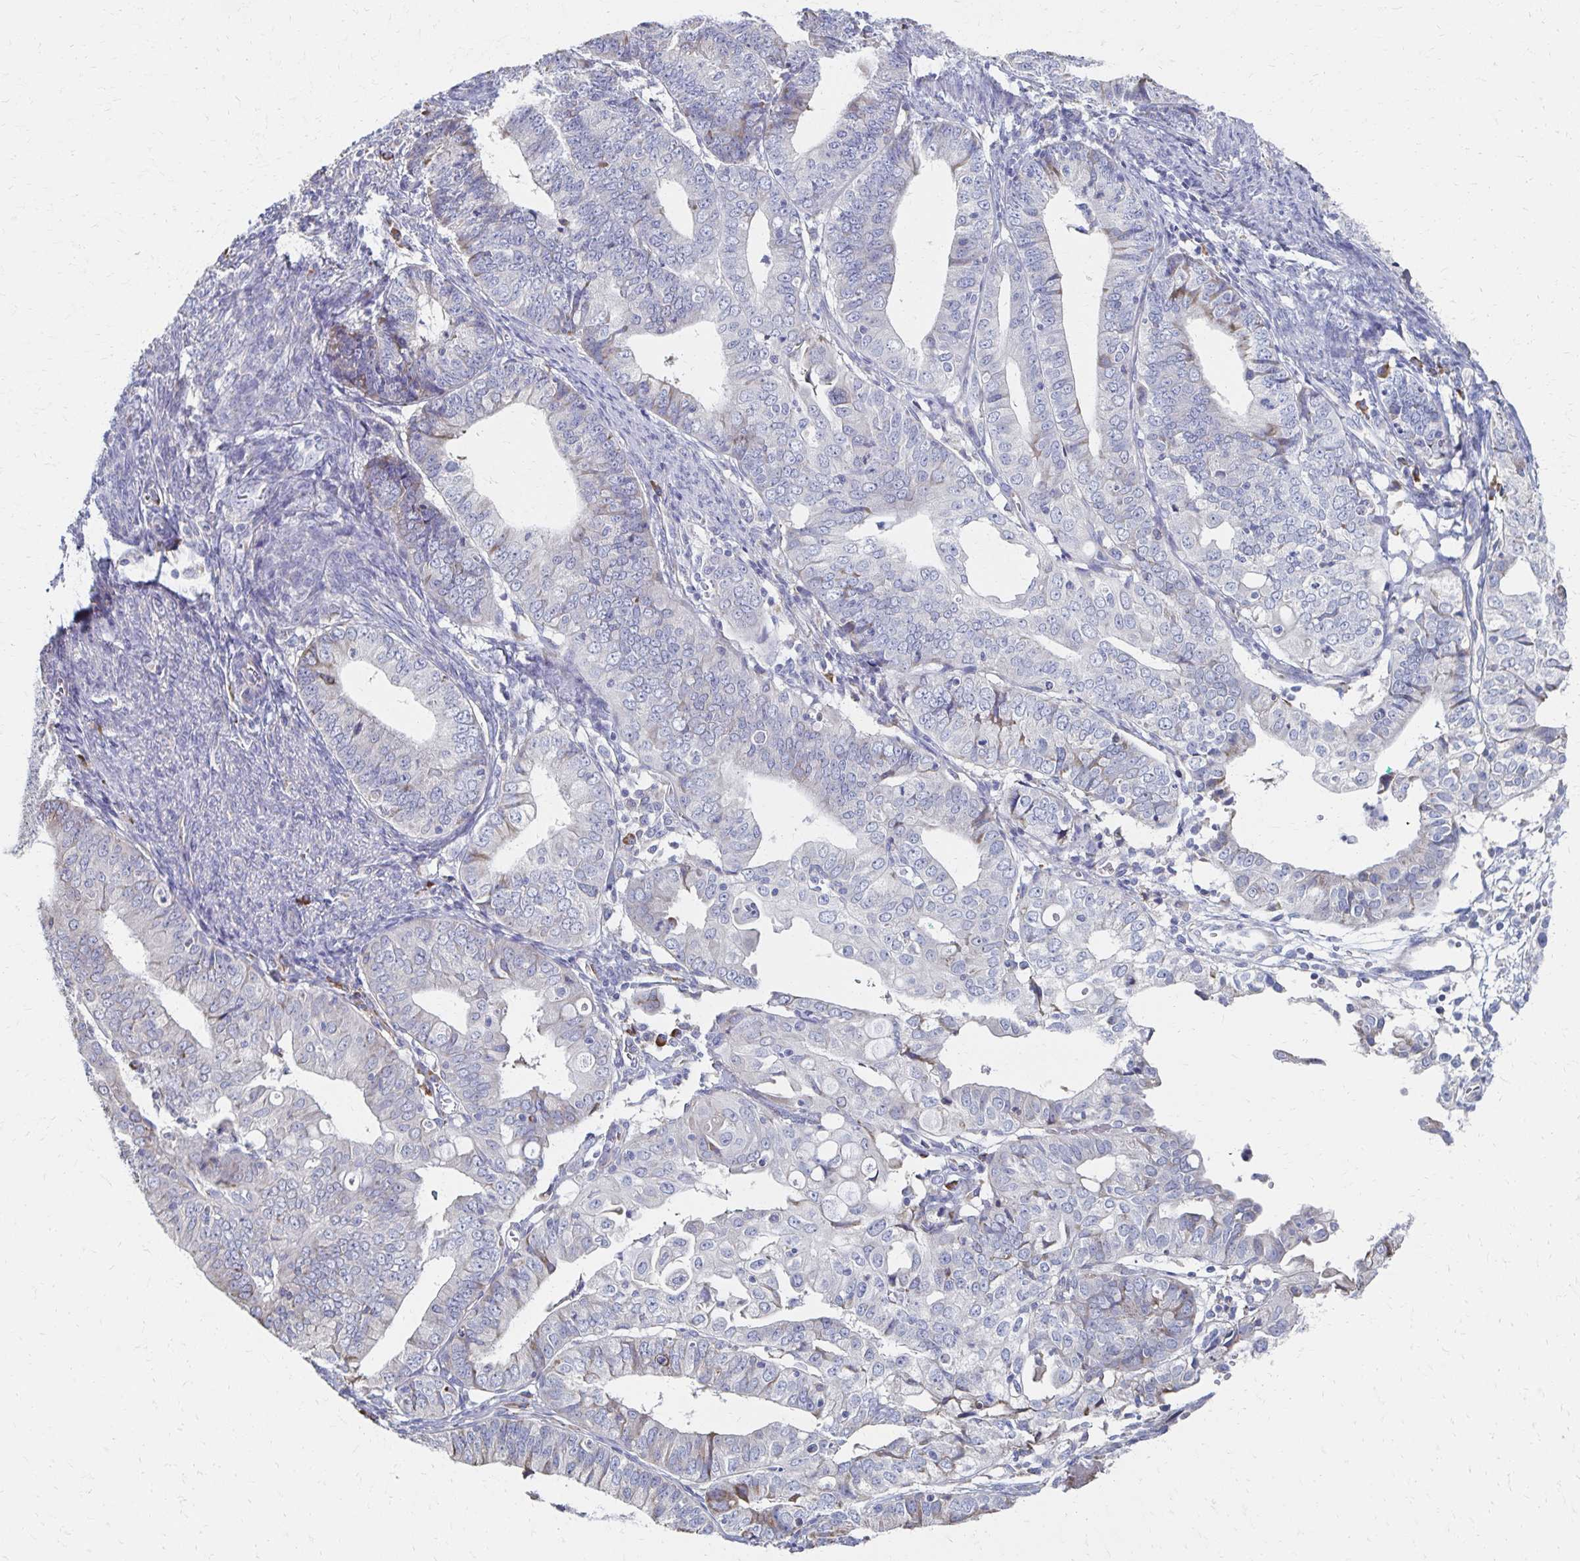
{"staining": {"intensity": "negative", "quantity": "none", "location": "none"}, "tissue": "endometrial cancer", "cell_type": "Tumor cells", "image_type": "cancer", "snomed": [{"axis": "morphology", "description": "Adenocarcinoma, NOS"}, {"axis": "topography", "description": "Endometrium"}], "caption": "Immunohistochemical staining of endometrial cancer (adenocarcinoma) exhibits no significant expression in tumor cells.", "gene": "ATP1A3", "patient": {"sex": "female", "age": 56}}